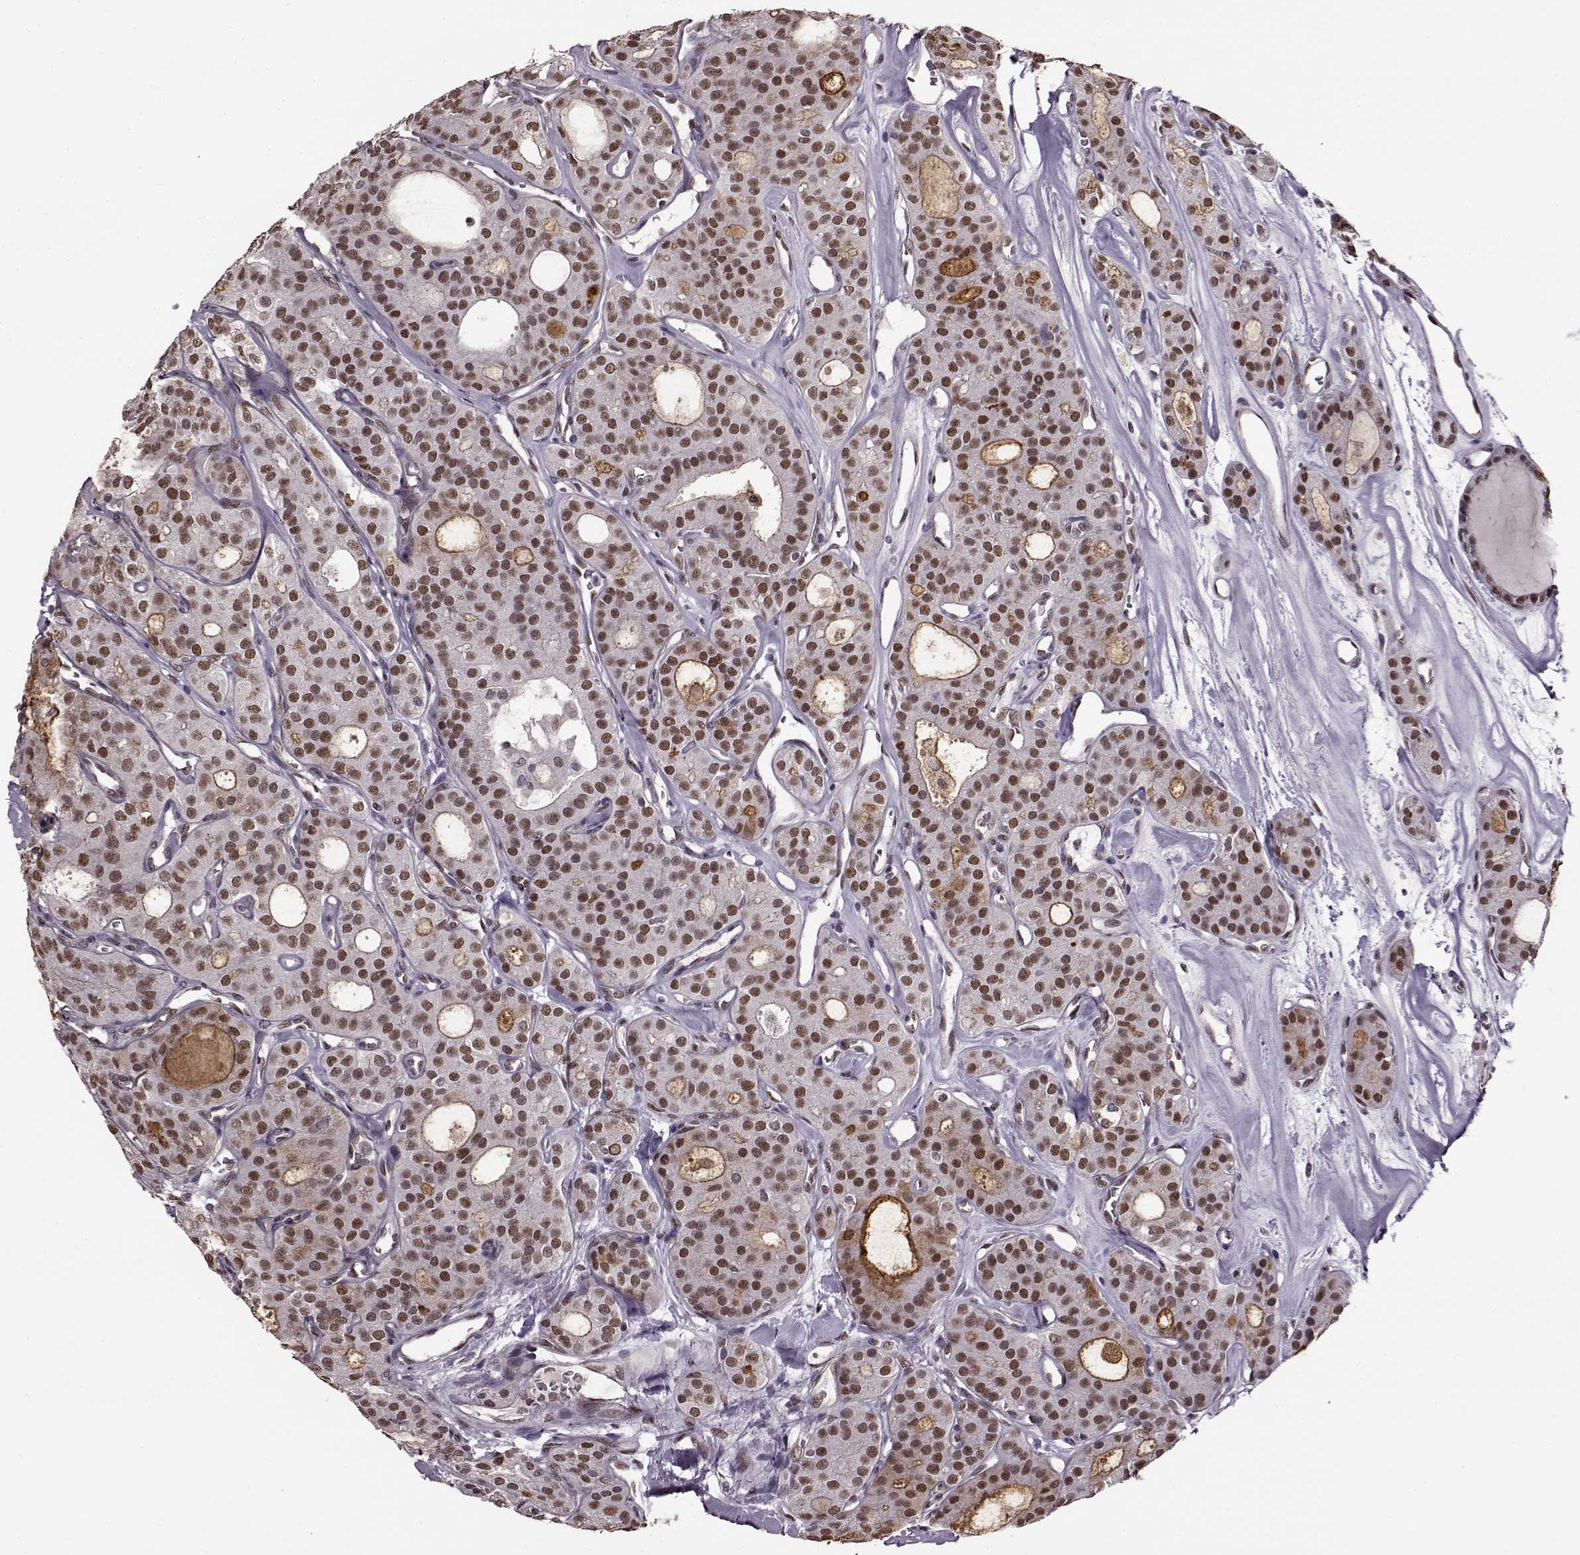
{"staining": {"intensity": "moderate", "quantity": ">75%", "location": "nuclear"}, "tissue": "thyroid cancer", "cell_type": "Tumor cells", "image_type": "cancer", "snomed": [{"axis": "morphology", "description": "Follicular adenoma carcinoma, NOS"}, {"axis": "topography", "description": "Thyroid gland"}], "caption": "Immunohistochemical staining of thyroid cancer reveals medium levels of moderate nuclear protein staining in approximately >75% of tumor cells.", "gene": "FTO", "patient": {"sex": "male", "age": 75}}